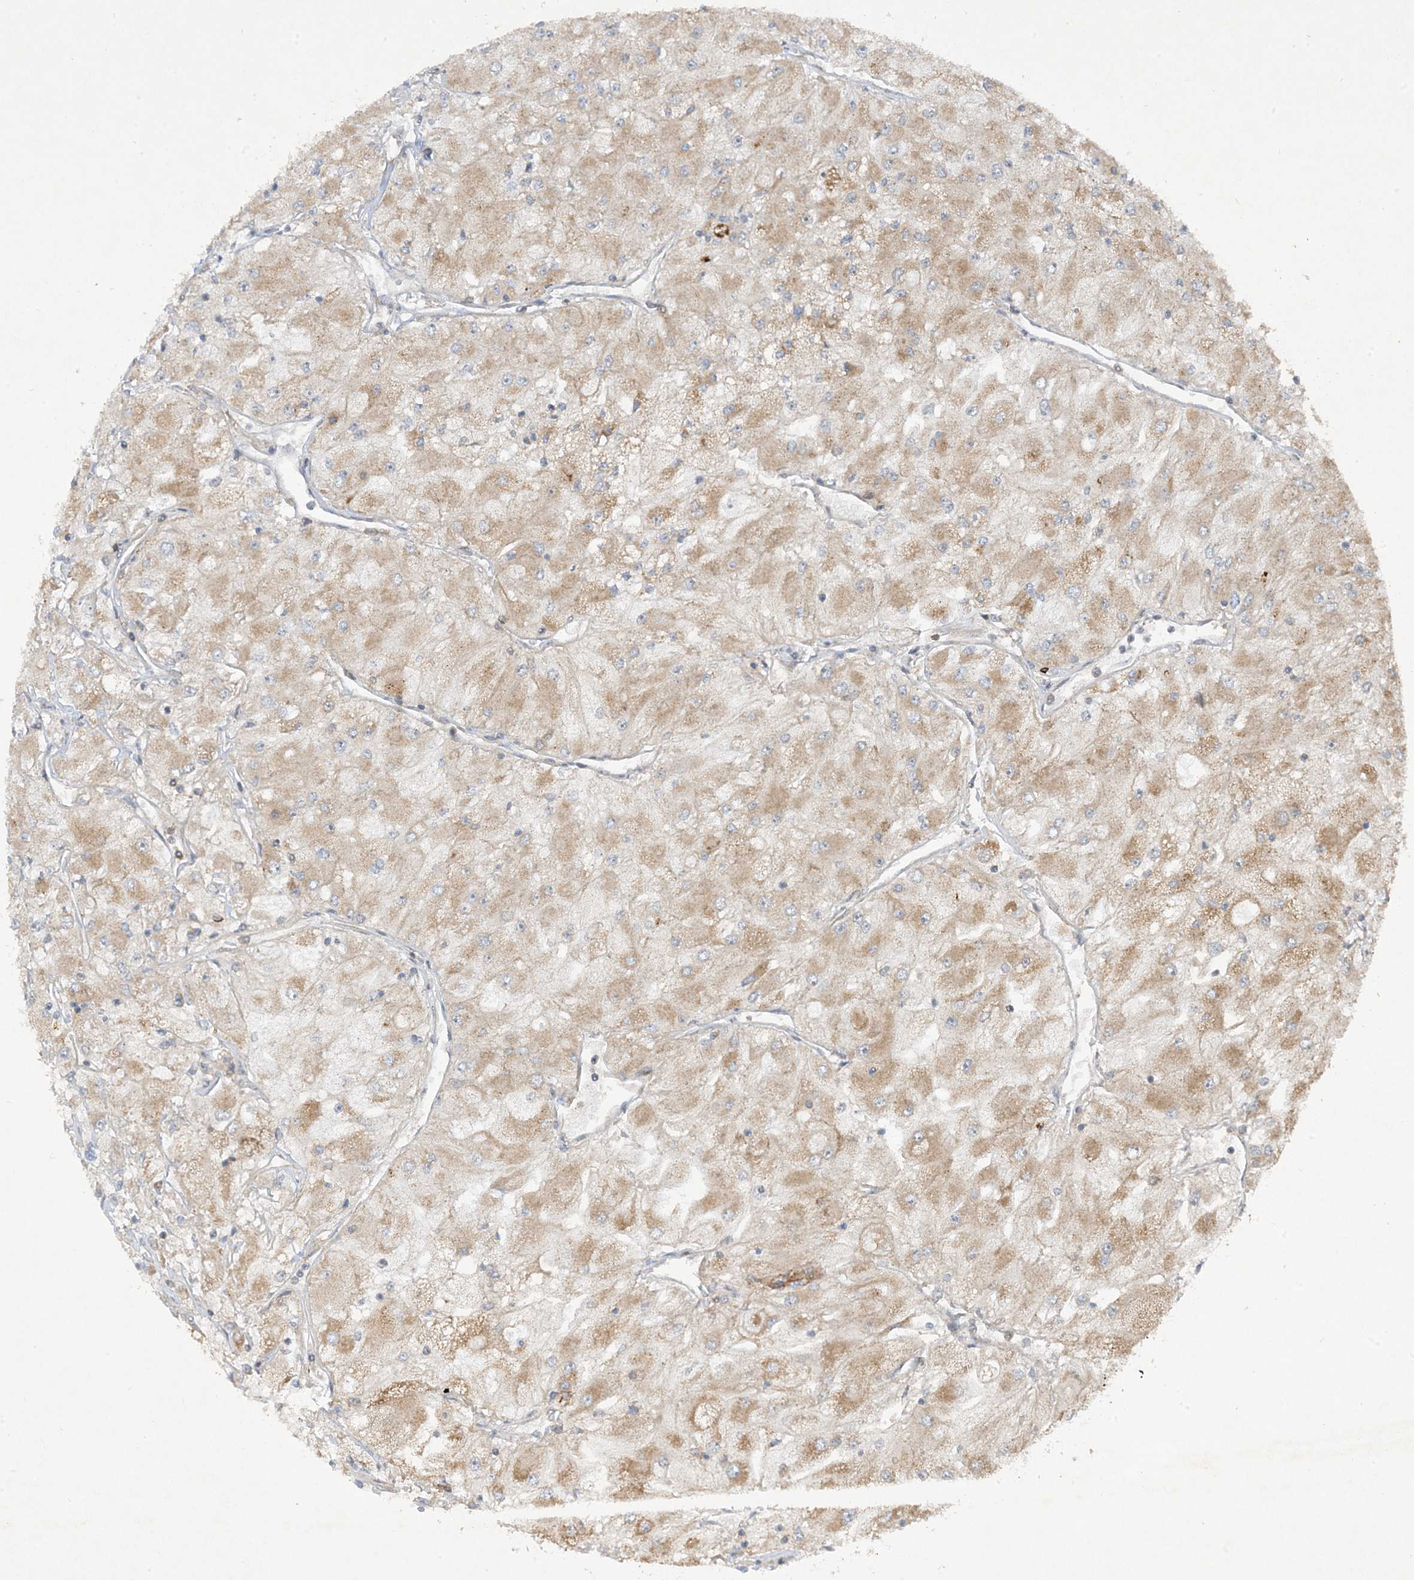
{"staining": {"intensity": "weak", "quantity": ">75%", "location": "cytoplasmic/membranous"}, "tissue": "renal cancer", "cell_type": "Tumor cells", "image_type": "cancer", "snomed": [{"axis": "morphology", "description": "Adenocarcinoma, NOS"}, {"axis": "topography", "description": "Kidney"}], "caption": "High-power microscopy captured an immunohistochemistry micrograph of renal adenocarcinoma, revealing weak cytoplasmic/membranous positivity in about >75% of tumor cells.", "gene": "STAM2", "patient": {"sex": "male", "age": 80}}